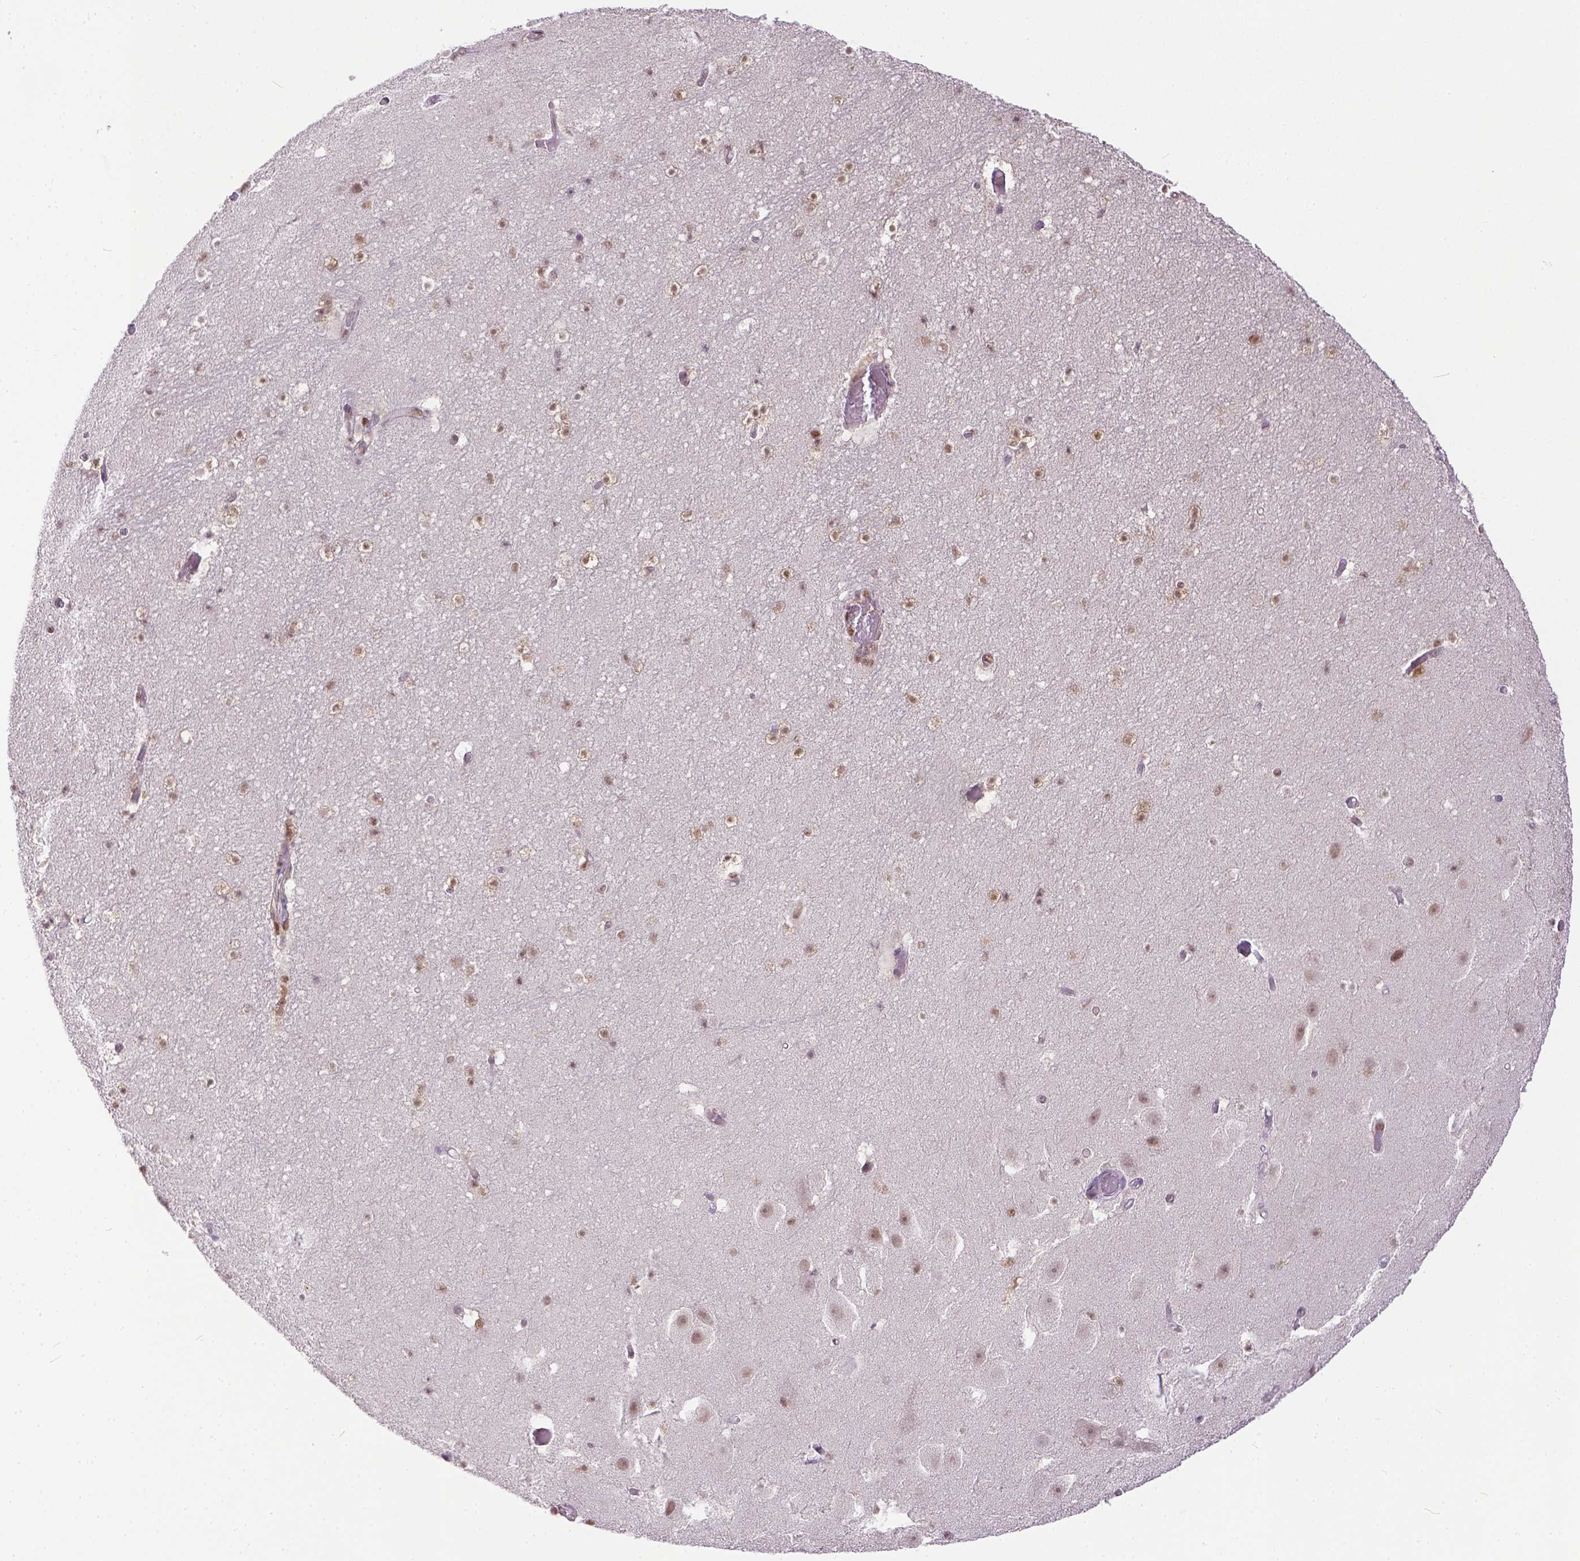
{"staining": {"intensity": "moderate", "quantity": ">75%", "location": "nuclear"}, "tissue": "hippocampus", "cell_type": "Glial cells", "image_type": "normal", "snomed": [{"axis": "morphology", "description": "Normal tissue, NOS"}, {"axis": "topography", "description": "Hippocampus"}], "caption": "A histopathology image of human hippocampus stained for a protein exhibits moderate nuclear brown staining in glial cells.", "gene": "ERCC1", "patient": {"sex": "male", "age": 26}}